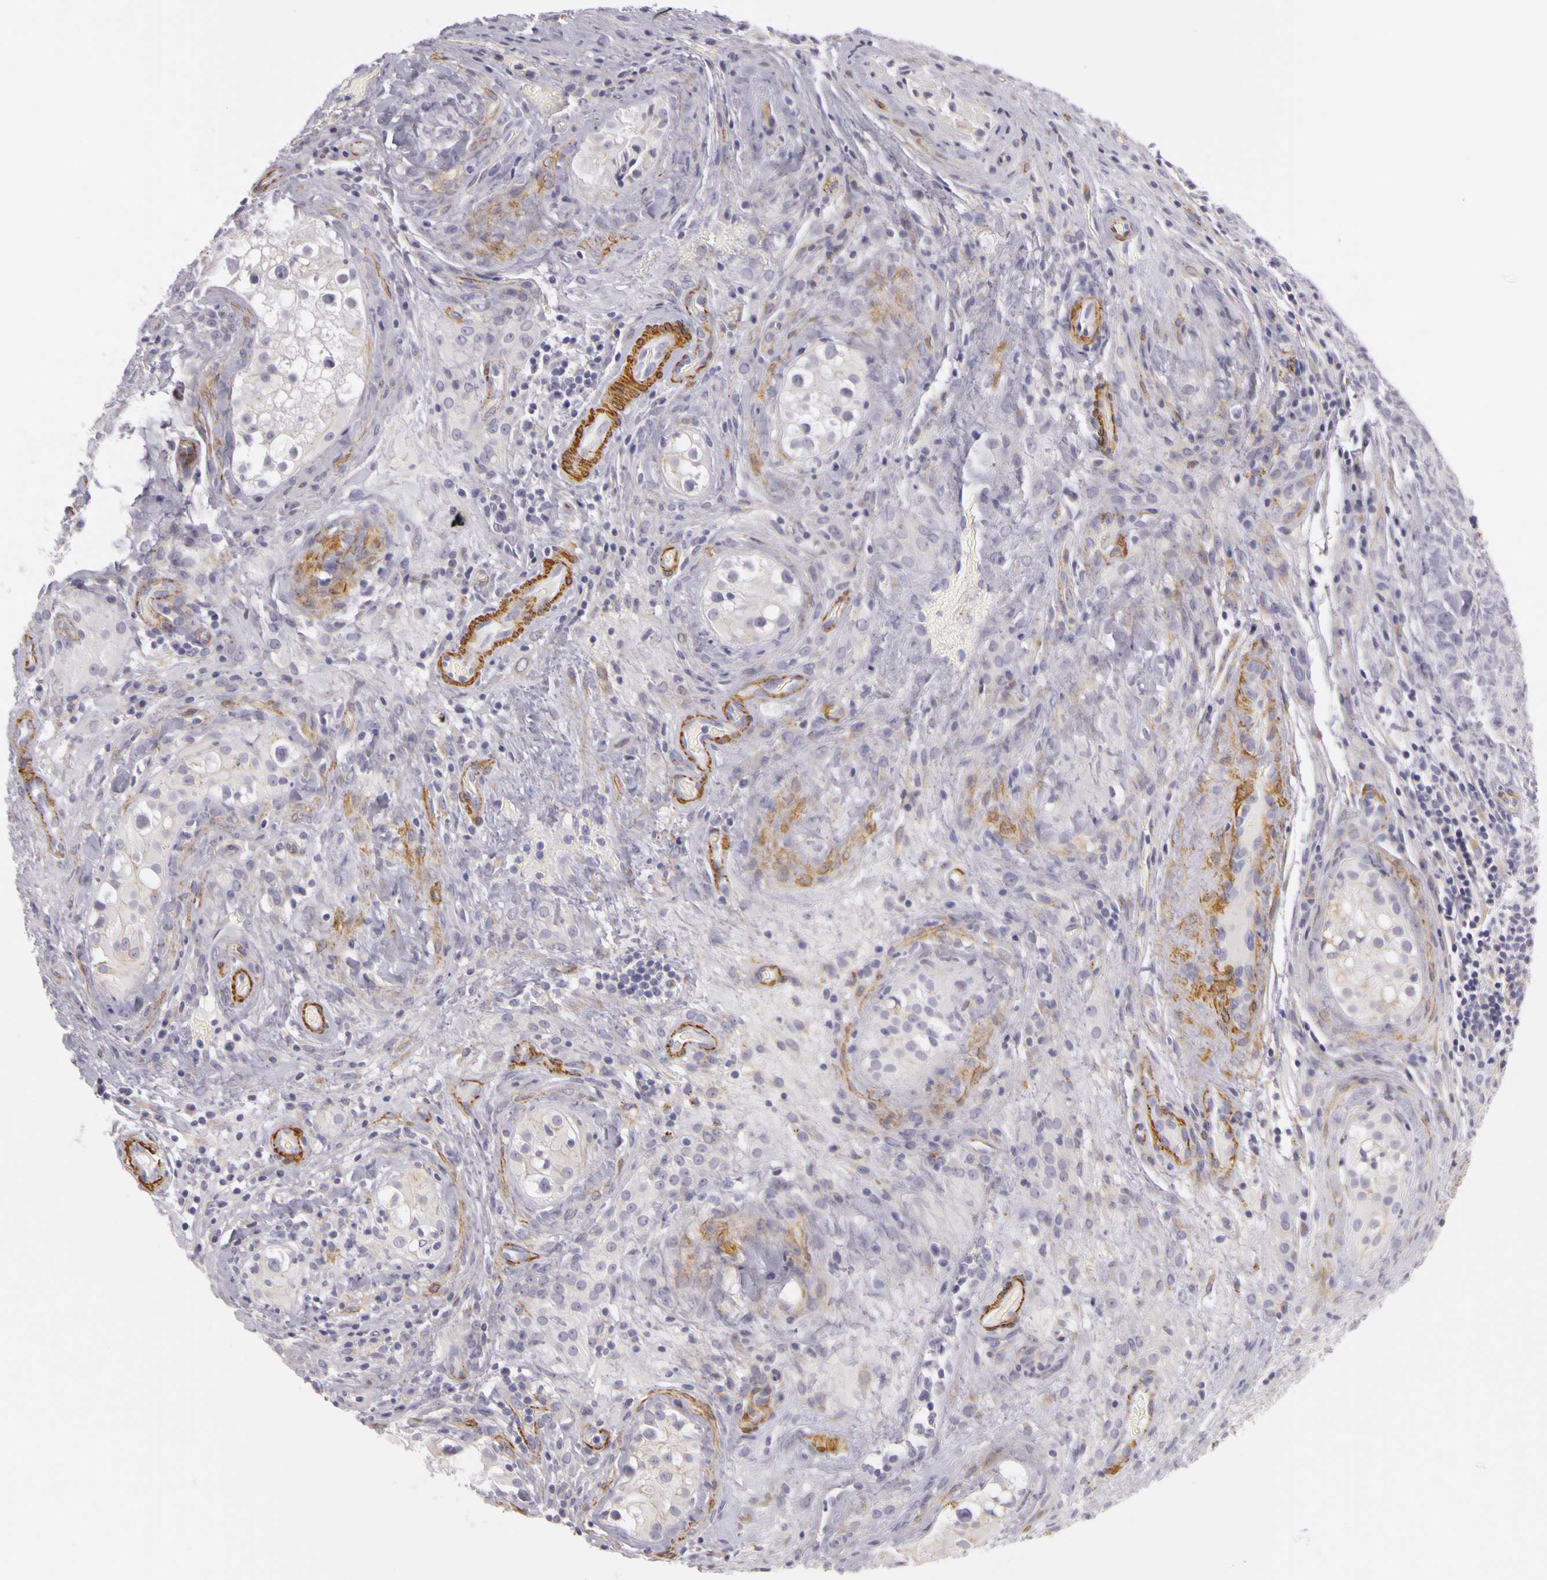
{"staining": {"intensity": "weak", "quantity": "25%-75%", "location": "cytoplasmic/membranous"}, "tissue": "testis cancer", "cell_type": "Tumor cells", "image_type": "cancer", "snomed": [{"axis": "morphology", "description": "Carcinoma, Embryonal, NOS"}, {"axis": "topography", "description": "Testis"}], "caption": "Testis cancer (embryonal carcinoma) stained with a protein marker exhibits weak staining in tumor cells.", "gene": "CNTN2", "patient": {"sex": "male", "age": 31}}